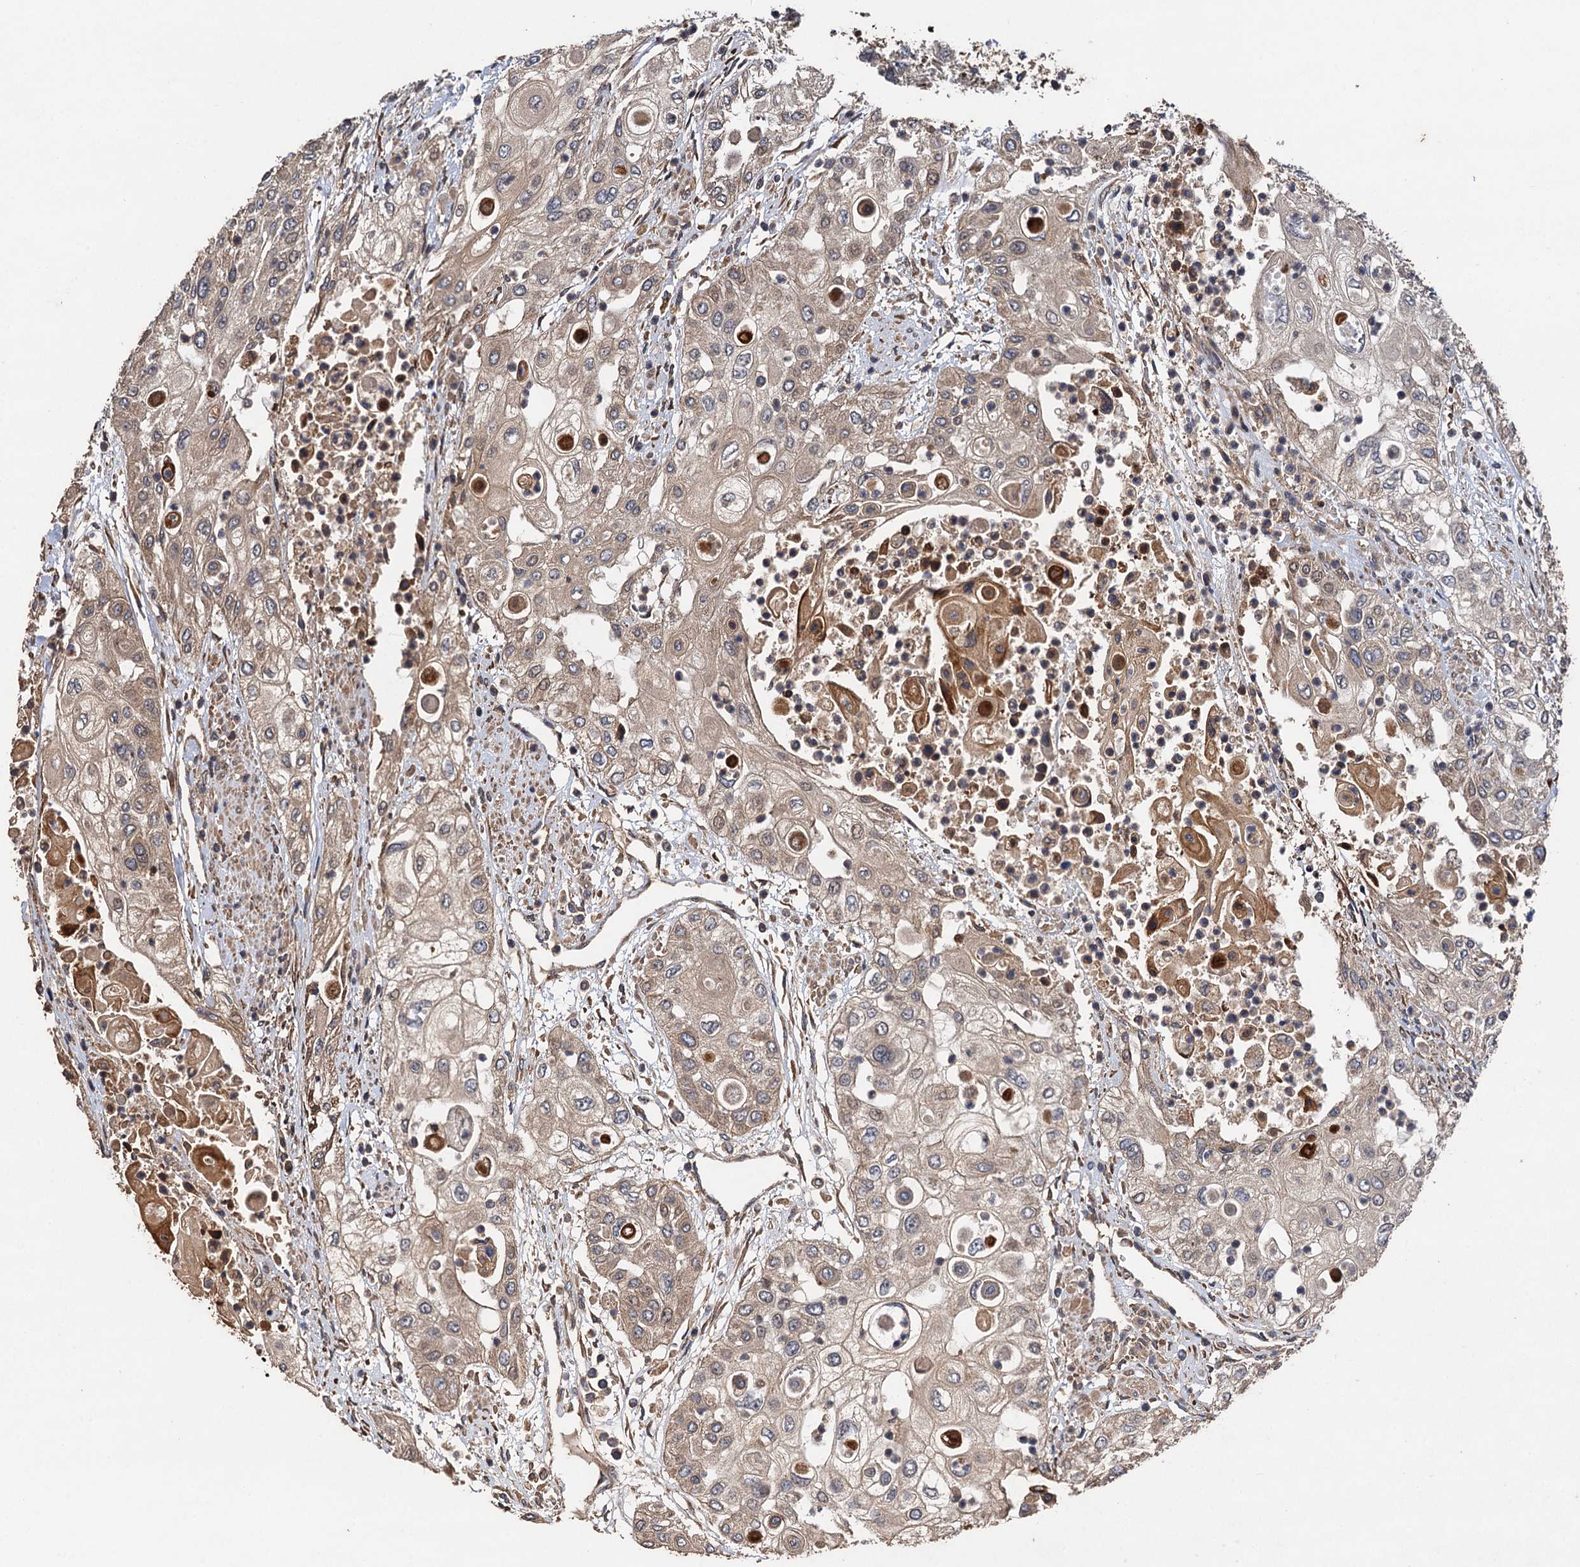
{"staining": {"intensity": "weak", "quantity": ">75%", "location": "cytoplasmic/membranous"}, "tissue": "urothelial cancer", "cell_type": "Tumor cells", "image_type": "cancer", "snomed": [{"axis": "morphology", "description": "Urothelial carcinoma, High grade"}, {"axis": "topography", "description": "Urinary bladder"}], "caption": "Urothelial cancer stained with a protein marker reveals weak staining in tumor cells.", "gene": "TMEM39B", "patient": {"sex": "female", "age": 79}}